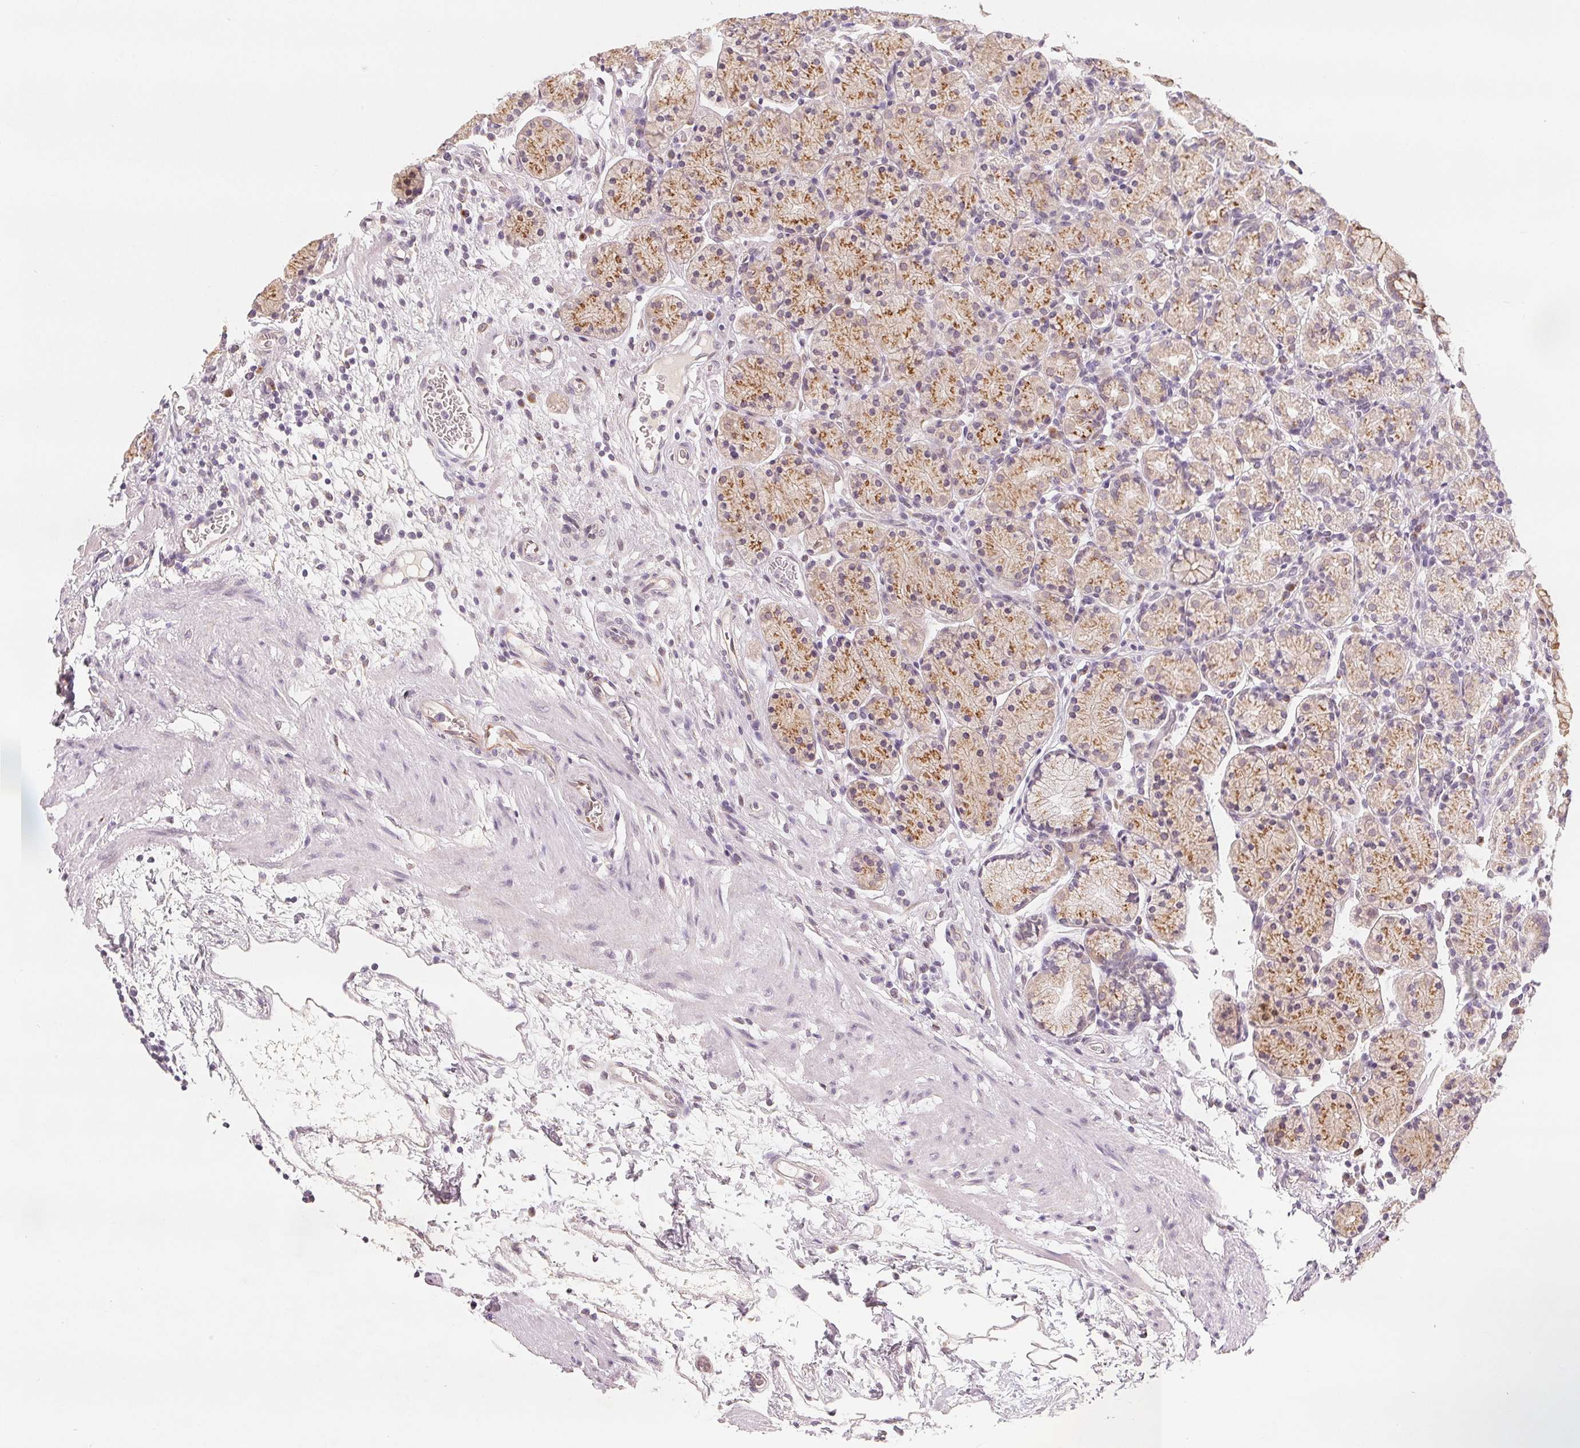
{"staining": {"intensity": "moderate", "quantity": ">75%", "location": "cytoplasmic/membranous"}, "tissue": "stomach", "cell_type": "Glandular cells", "image_type": "normal", "snomed": [{"axis": "morphology", "description": "Normal tissue, NOS"}, {"axis": "topography", "description": "Stomach, upper"}, {"axis": "topography", "description": "Stomach"}], "caption": "A micrograph of stomach stained for a protein reveals moderate cytoplasmic/membranous brown staining in glandular cells.", "gene": "TMSB15B", "patient": {"sex": "male", "age": 62}}